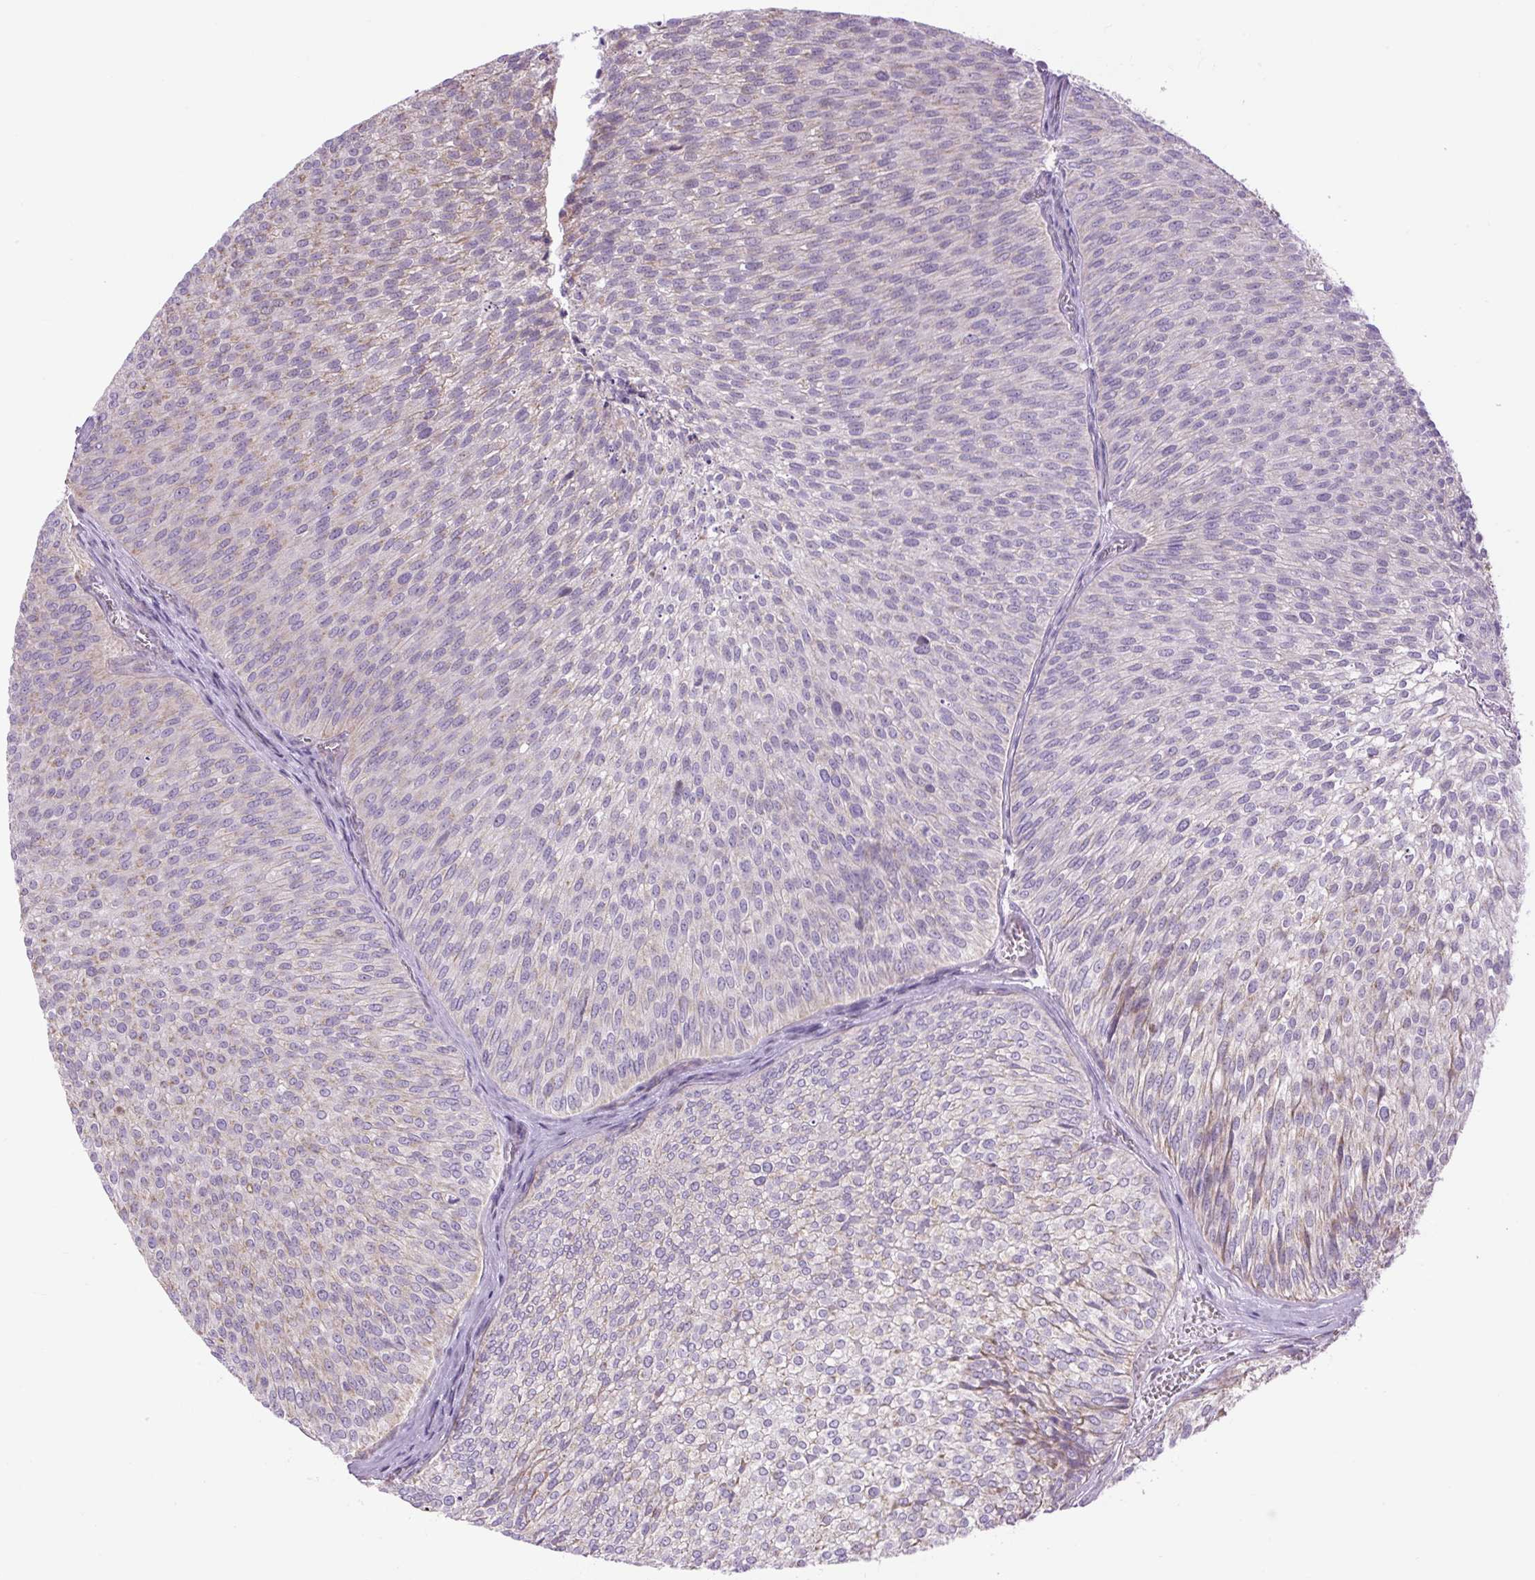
{"staining": {"intensity": "weak", "quantity": "25%-75%", "location": "cytoplasmic/membranous"}, "tissue": "urothelial cancer", "cell_type": "Tumor cells", "image_type": "cancer", "snomed": [{"axis": "morphology", "description": "Urothelial carcinoma, Low grade"}, {"axis": "topography", "description": "Urinary bladder"}], "caption": "A brown stain labels weak cytoplasmic/membranous expression of a protein in human low-grade urothelial carcinoma tumor cells. The staining is performed using DAB brown chromogen to label protein expression. The nuclei are counter-stained blue using hematoxylin.", "gene": "SCO2", "patient": {"sex": "male", "age": 91}}